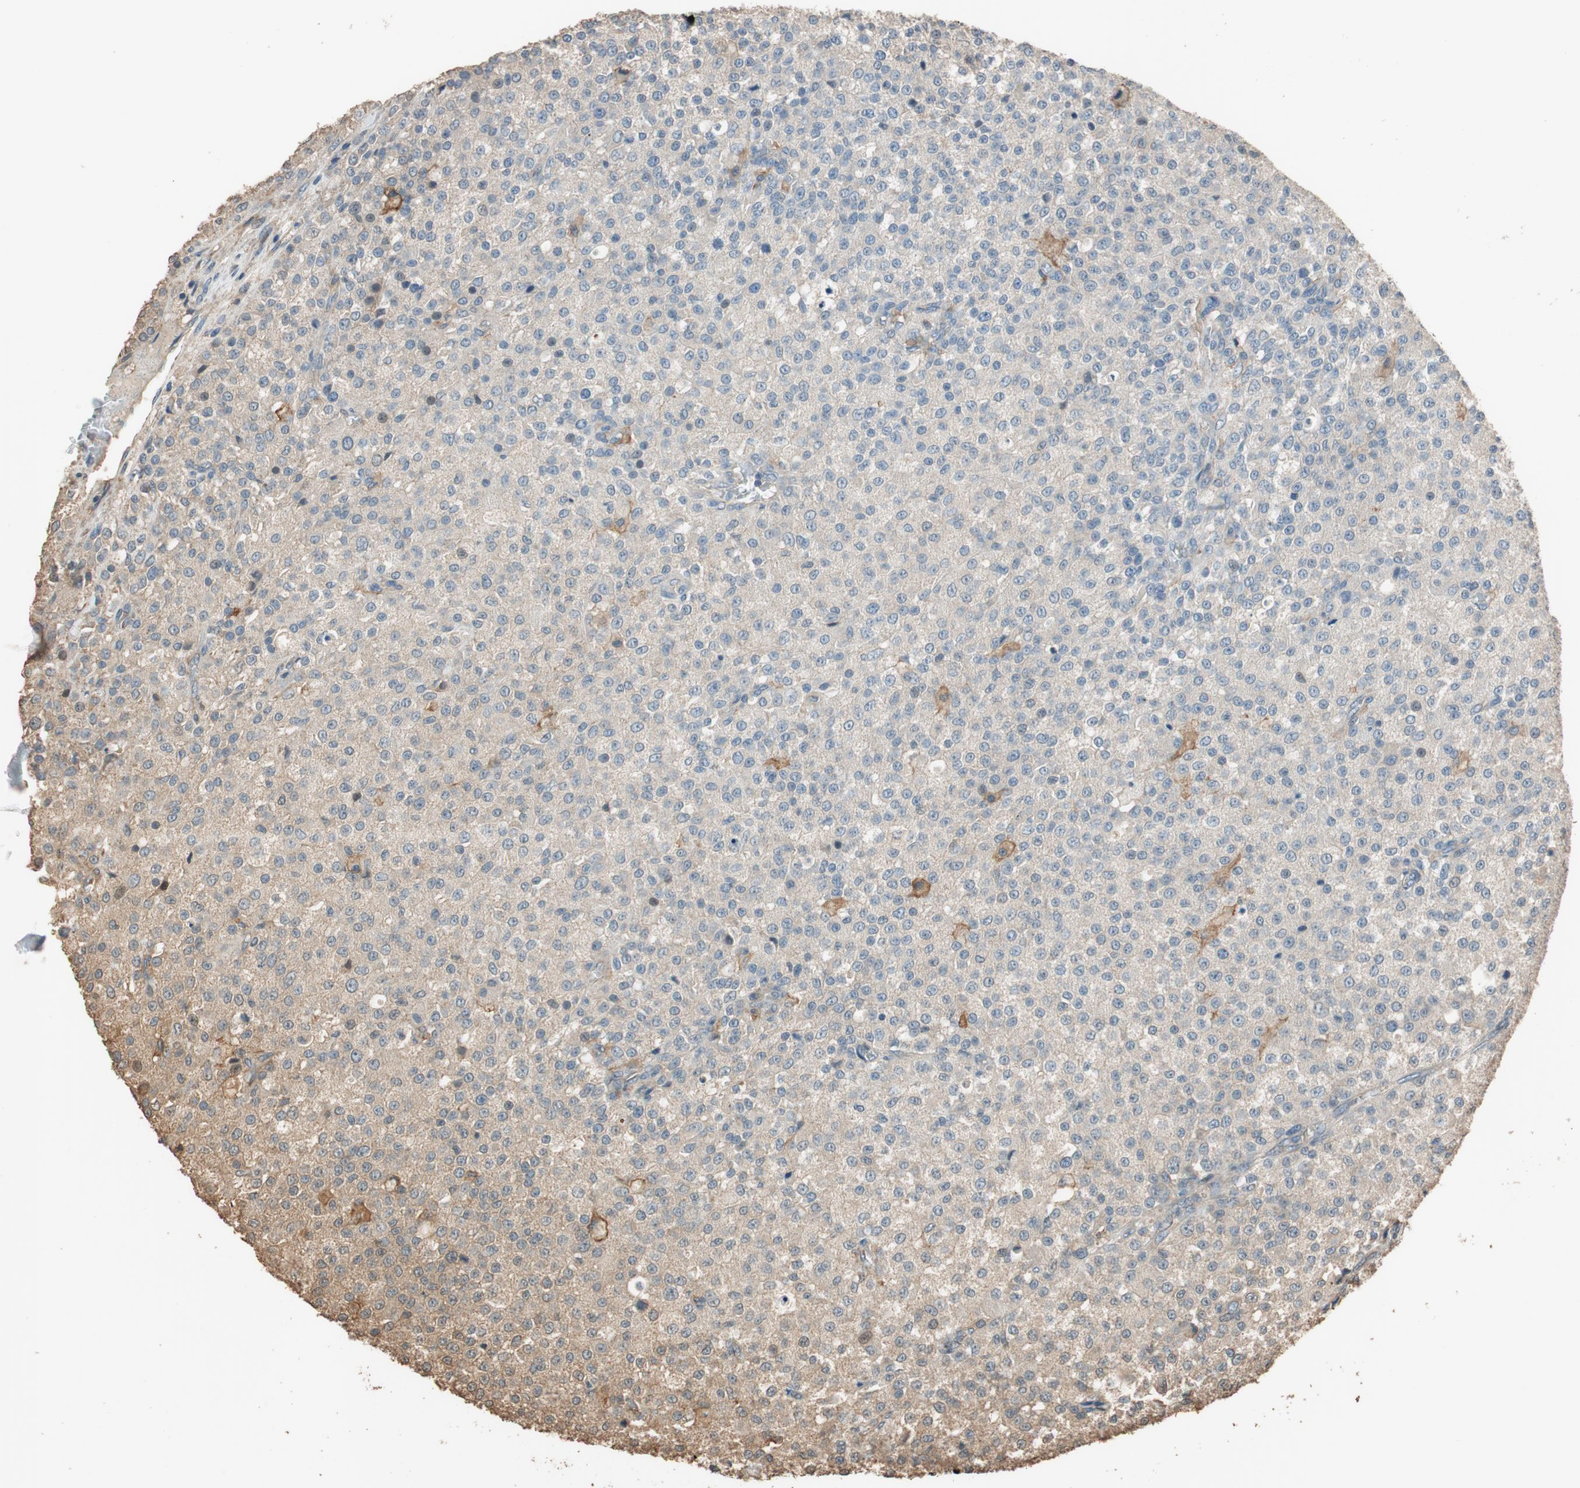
{"staining": {"intensity": "weak", "quantity": "25%-75%", "location": "cytoplasmic/membranous"}, "tissue": "testis cancer", "cell_type": "Tumor cells", "image_type": "cancer", "snomed": [{"axis": "morphology", "description": "Seminoma, NOS"}, {"axis": "topography", "description": "Testis"}], "caption": "Immunohistochemistry micrograph of neoplastic tissue: testis cancer (seminoma) stained using immunohistochemistry (IHC) reveals low levels of weak protein expression localized specifically in the cytoplasmic/membranous of tumor cells, appearing as a cytoplasmic/membranous brown color.", "gene": "MST1R", "patient": {"sex": "male", "age": 59}}